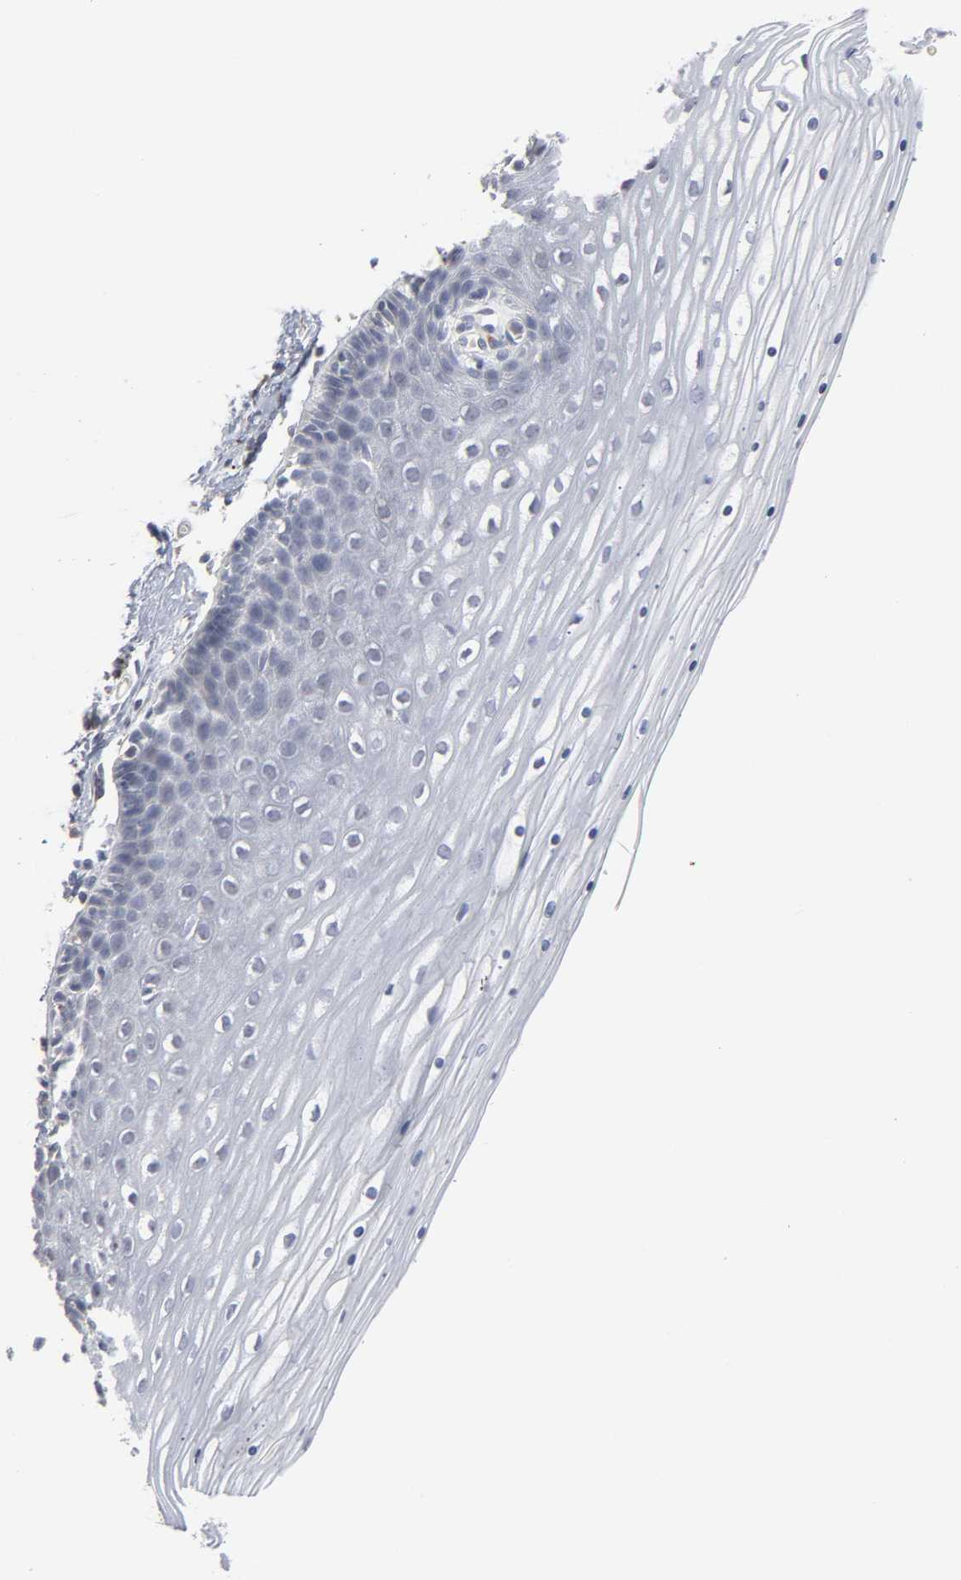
{"staining": {"intensity": "weak", "quantity": ">75%", "location": "cytoplasmic/membranous"}, "tissue": "cervix", "cell_type": "Glandular cells", "image_type": "normal", "snomed": [{"axis": "morphology", "description": "Normal tissue, NOS"}, {"axis": "topography", "description": "Cervix"}], "caption": "Cervix stained with DAB immunohistochemistry displays low levels of weak cytoplasmic/membranous positivity in approximately >75% of glandular cells. The protein of interest is stained brown, and the nuclei are stained in blue (DAB (3,3'-diaminobenzidine) IHC with brightfield microscopy, high magnification).", "gene": "POMT2", "patient": {"sex": "female", "age": 39}}